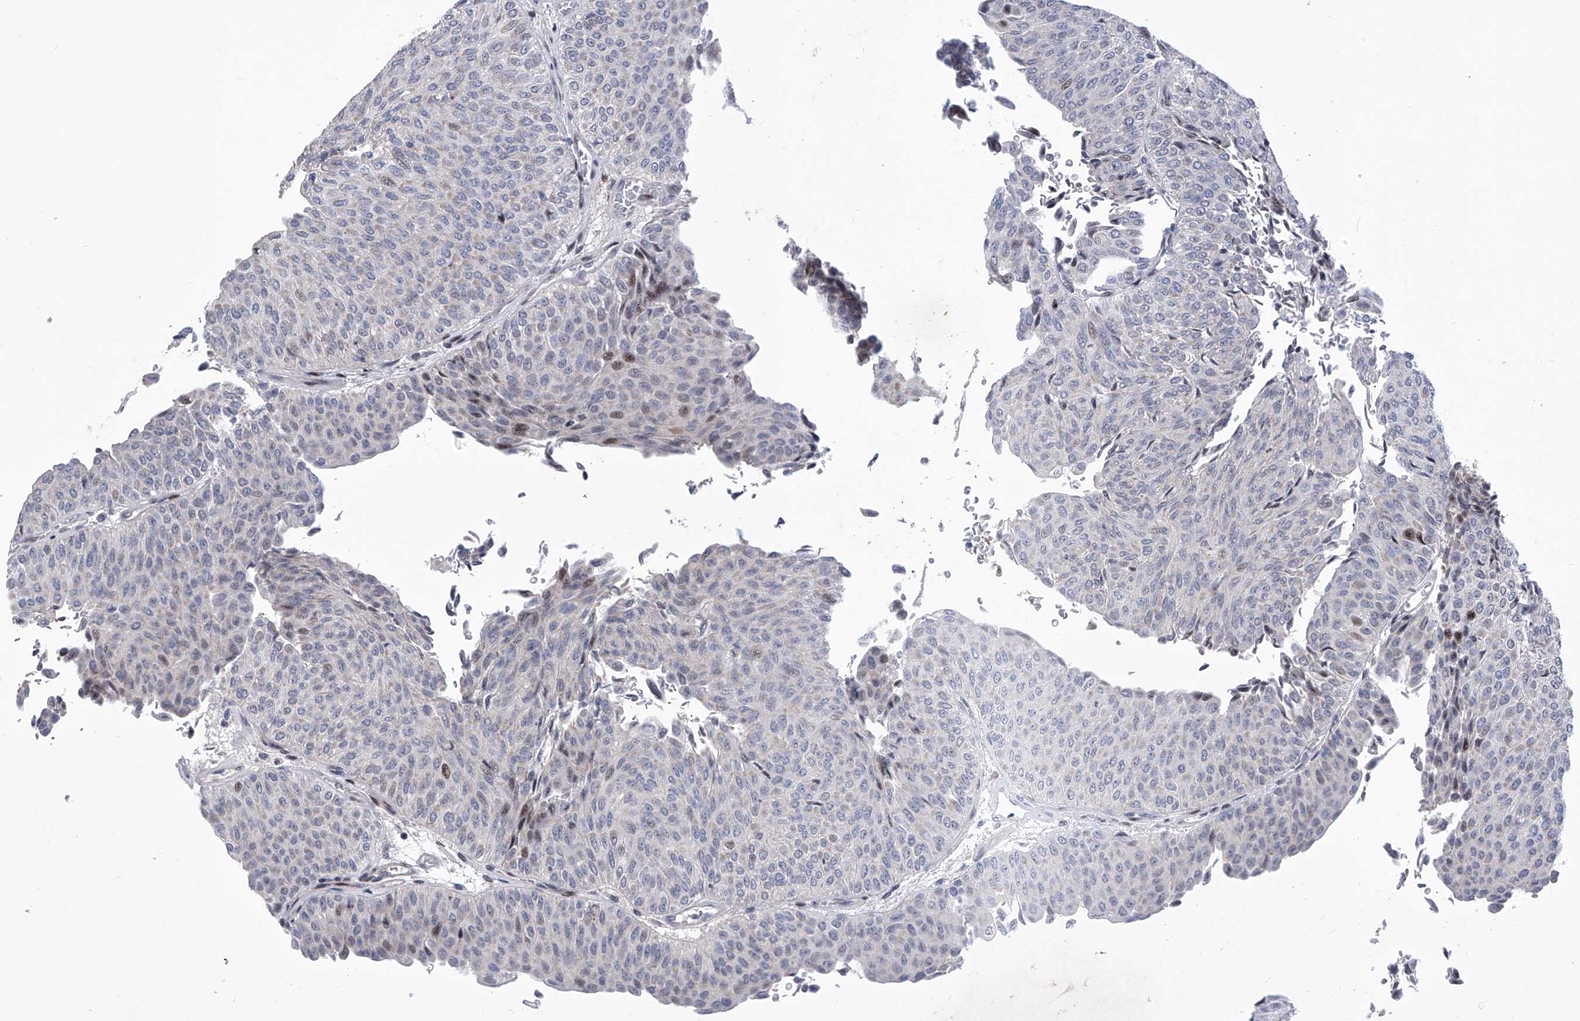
{"staining": {"intensity": "moderate", "quantity": "<25%", "location": "nuclear"}, "tissue": "urothelial cancer", "cell_type": "Tumor cells", "image_type": "cancer", "snomed": [{"axis": "morphology", "description": "Urothelial carcinoma, Low grade"}, {"axis": "topography", "description": "Urinary bladder"}], "caption": "Protein staining displays moderate nuclear expression in approximately <25% of tumor cells in low-grade urothelial carcinoma.", "gene": "NUFIP1", "patient": {"sex": "male", "age": 78}}